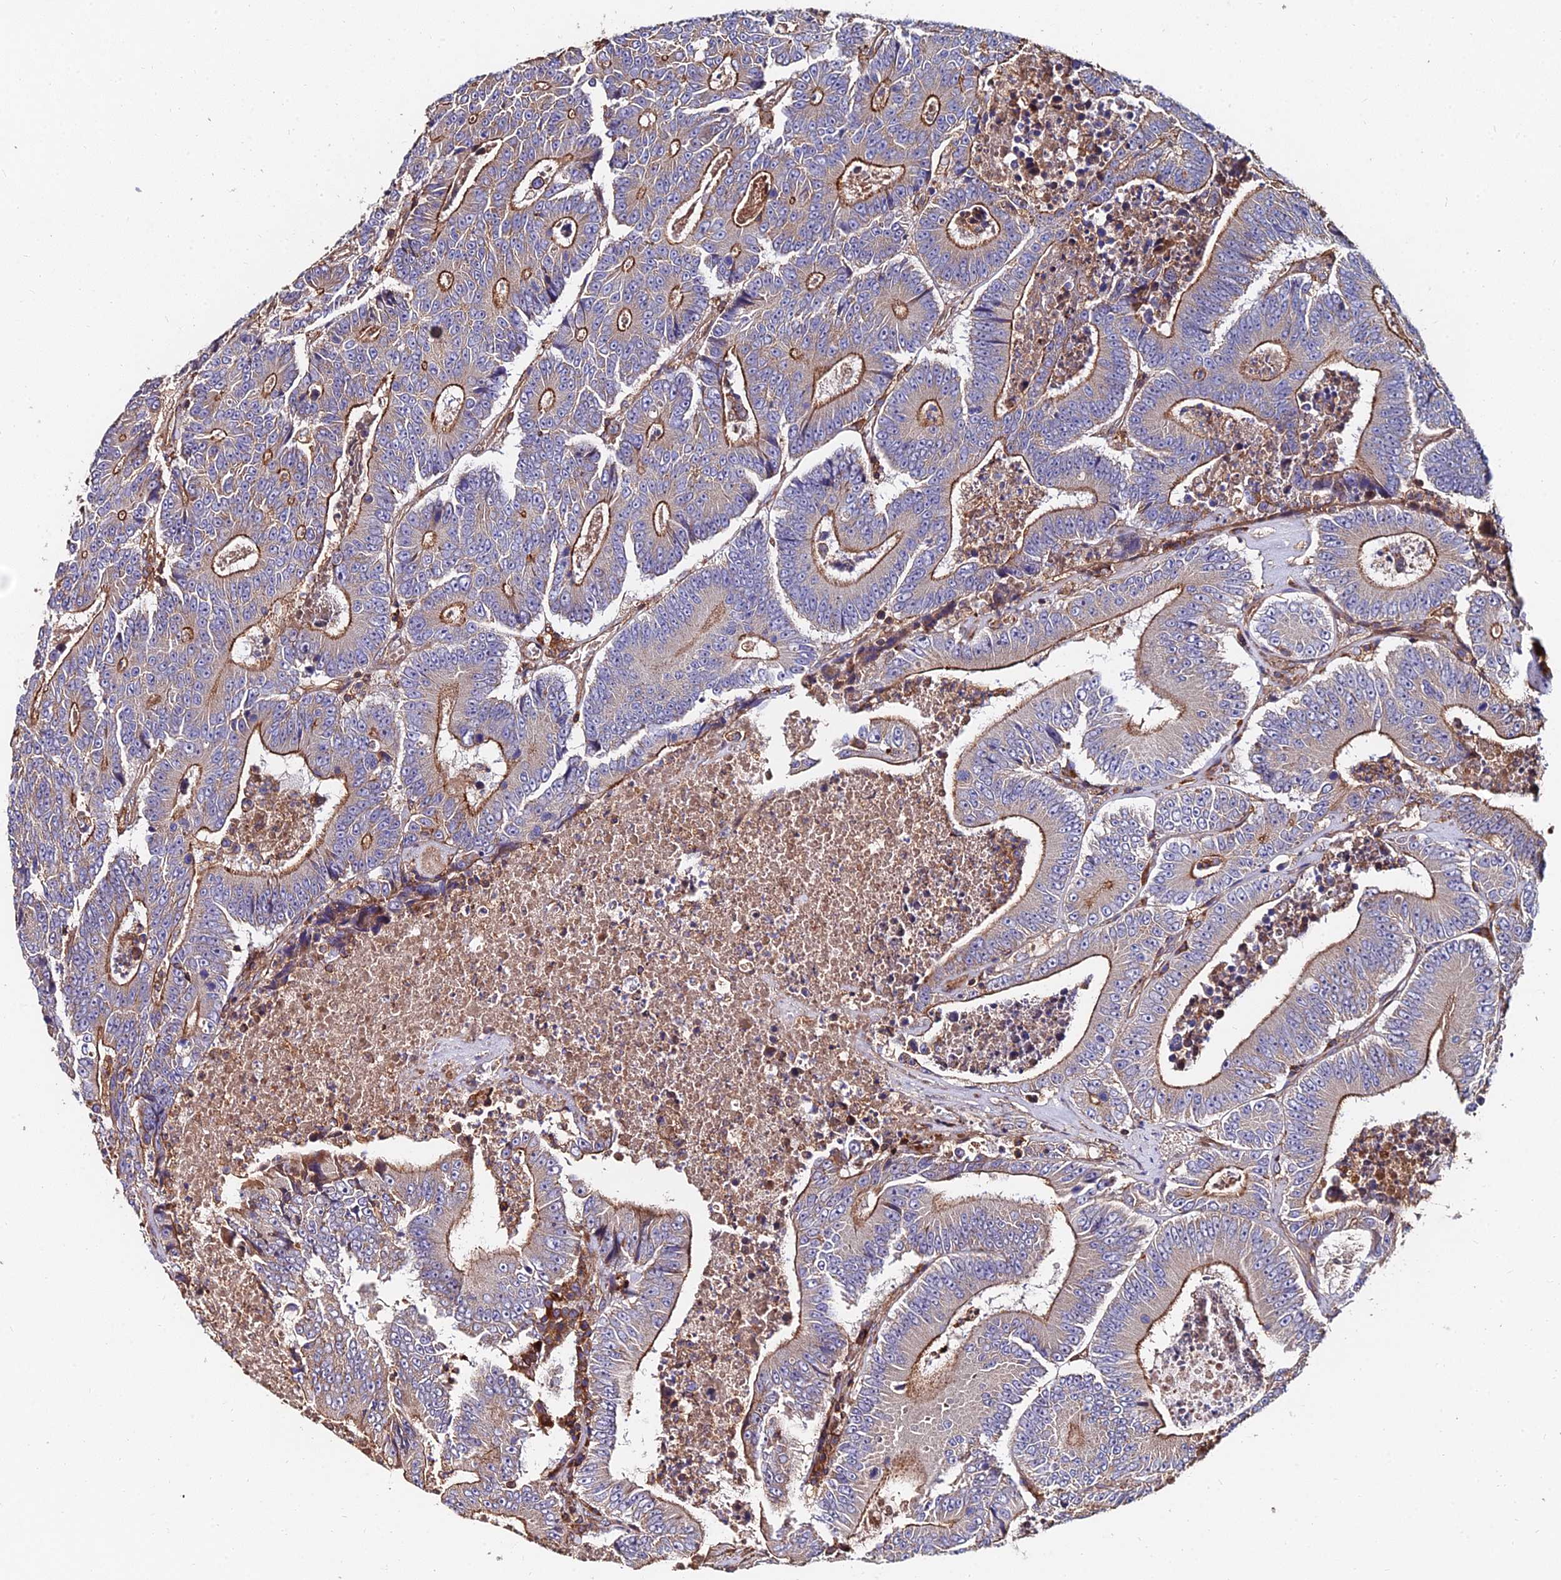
{"staining": {"intensity": "moderate", "quantity": "25%-75%", "location": "cytoplasmic/membranous"}, "tissue": "colorectal cancer", "cell_type": "Tumor cells", "image_type": "cancer", "snomed": [{"axis": "morphology", "description": "Adenocarcinoma, NOS"}, {"axis": "topography", "description": "Colon"}], "caption": "Adenocarcinoma (colorectal) tissue displays moderate cytoplasmic/membranous expression in approximately 25%-75% of tumor cells", "gene": "EXT1", "patient": {"sex": "male", "age": 83}}